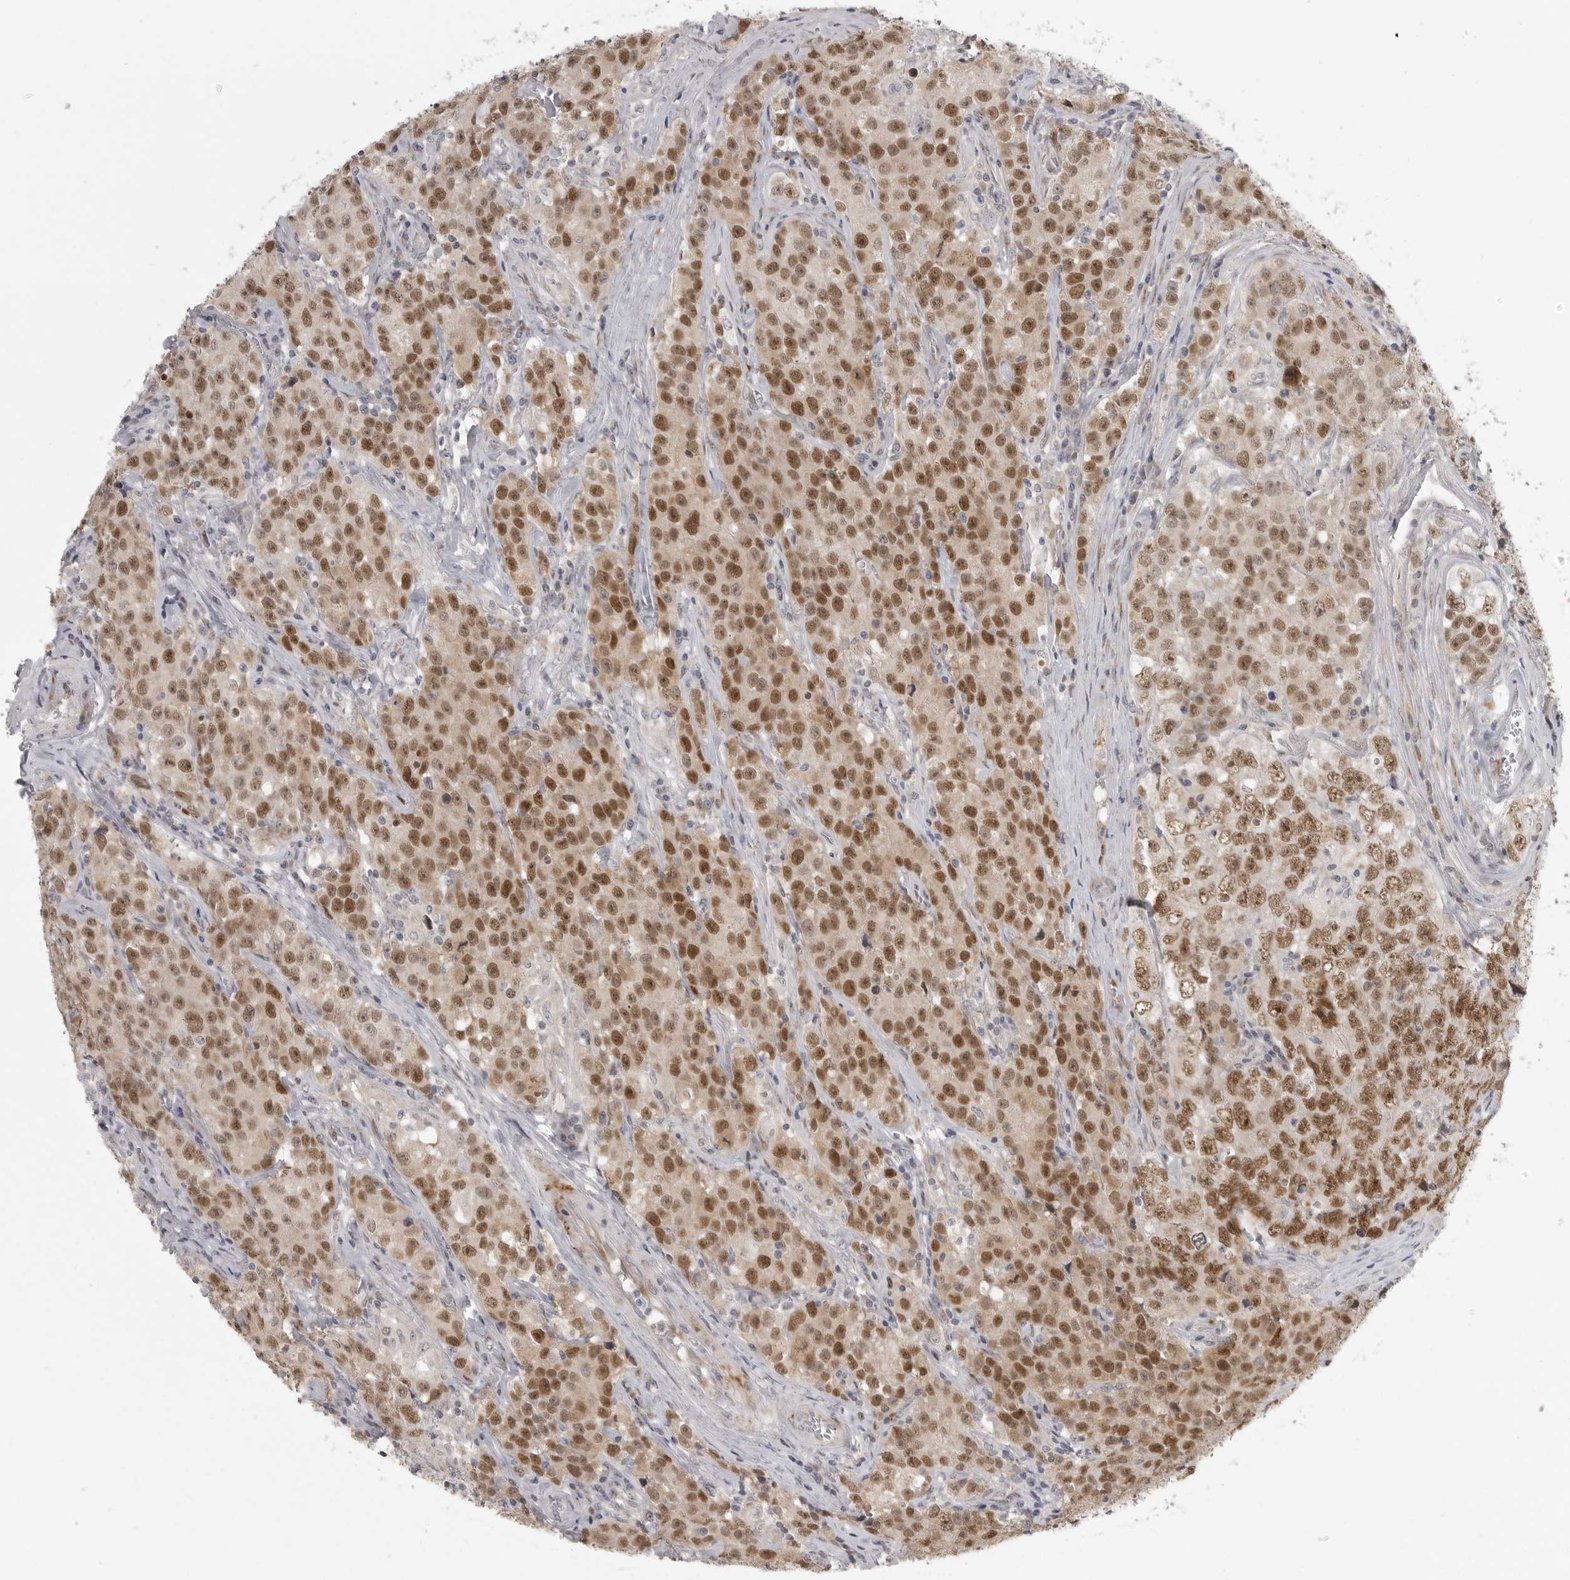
{"staining": {"intensity": "moderate", "quantity": ">75%", "location": "nuclear"}, "tissue": "testis cancer", "cell_type": "Tumor cells", "image_type": "cancer", "snomed": [{"axis": "morphology", "description": "Seminoma, NOS"}, {"axis": "morphology", "description": "Carcinoma, Embryonal, NOS"}, {"axis": "topography", "description": "Testis"}], "caption": "A photomicrograph of human embryonal carcinoma (testis) stained for a protein demonstrates moderate nuclear brown staining in tumor cells.", "gene": "POLE2", "patient": {"sex": "male", "age": 43}}